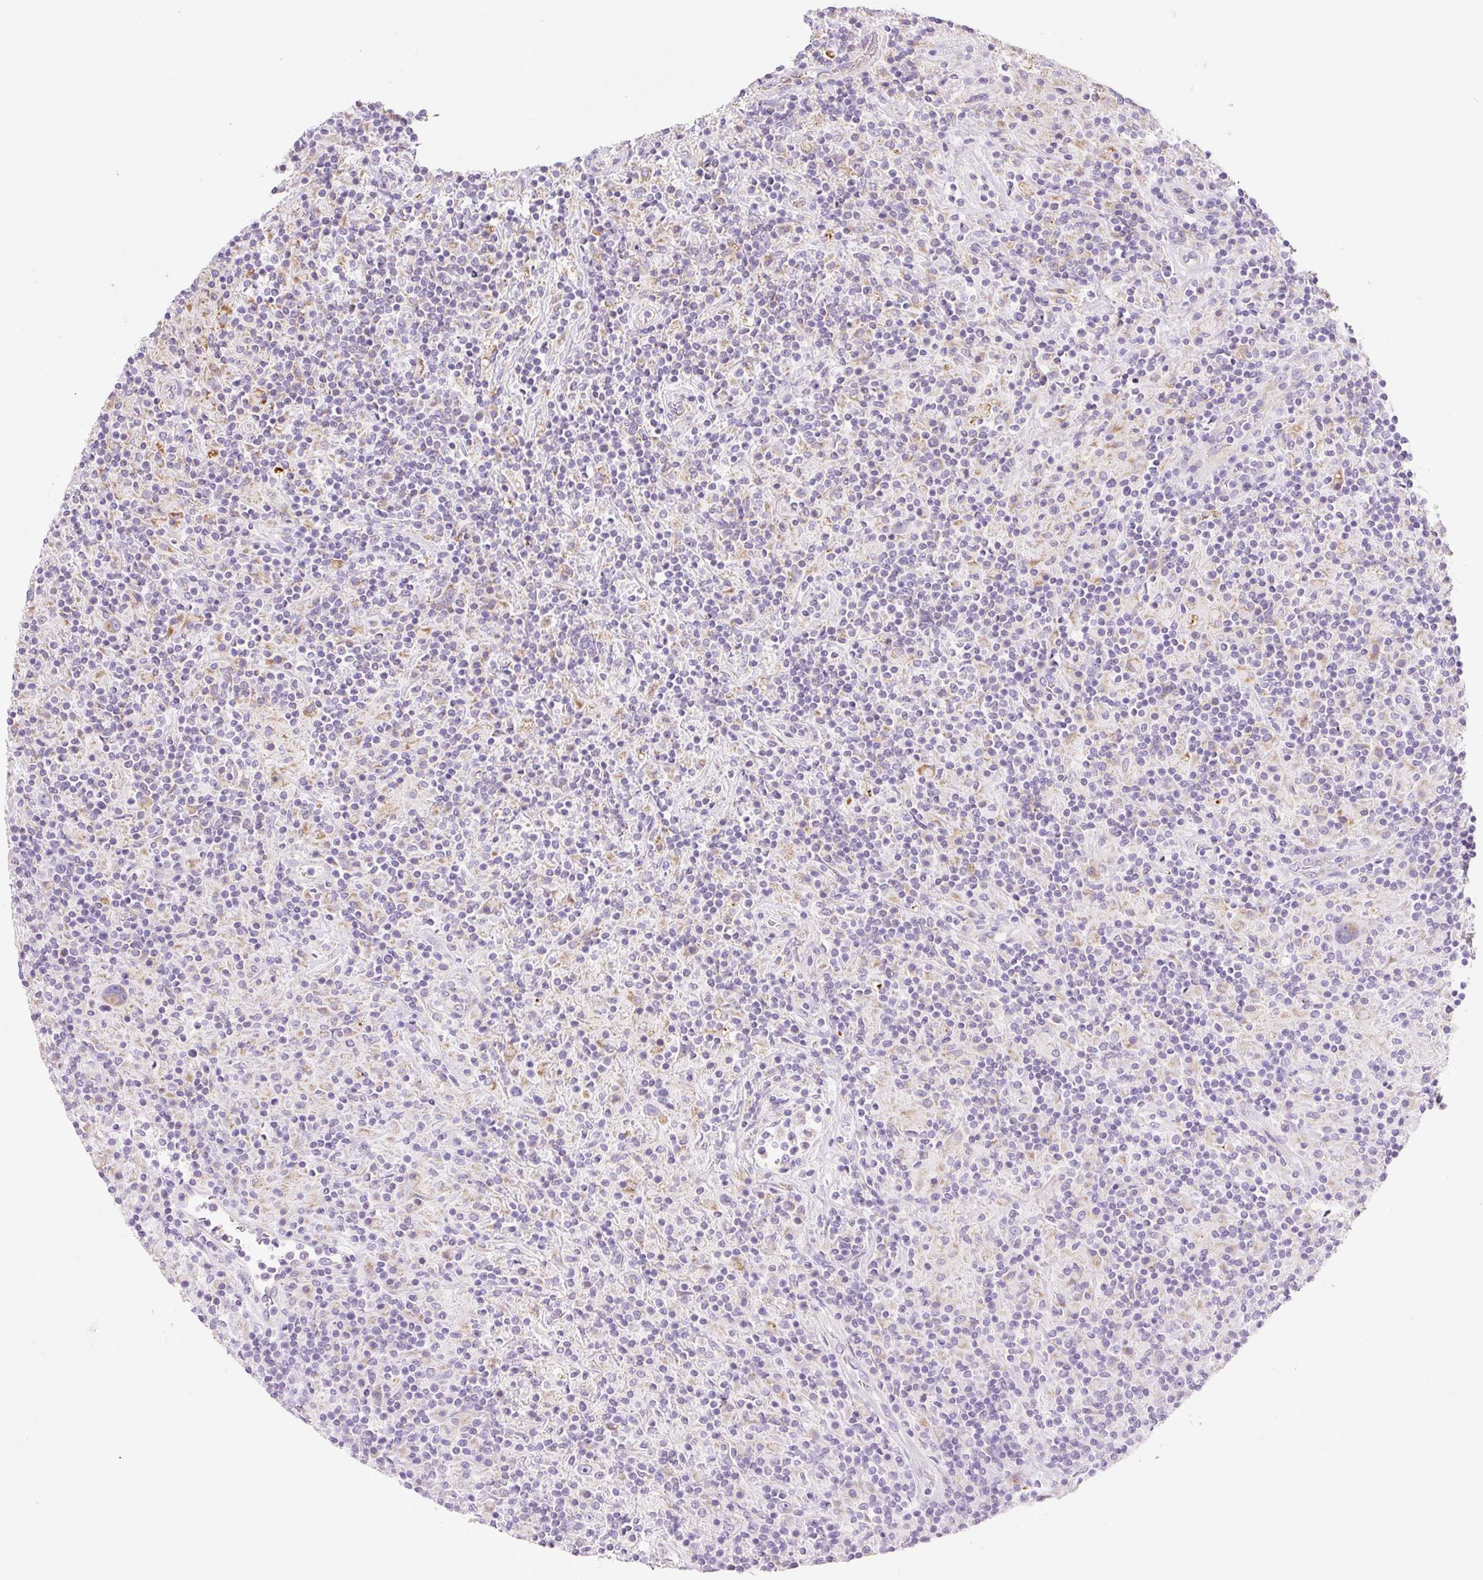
{"staining": {"intensity": "negative", "quantity": "none", "location": "none"}, "tissue": "lymphoma", "cell_type": "Tumor cells", "image_type": "cancer", "snomed": [{"axis": "morphology", "description": "Hodgkin's disease, NOS"}, {"axis": "topography", "description": "Lymph node"}], "caption": "Immunohistochemistry (IHC) micrograph of neoplastic tissue: Hodgkin's disease stained with DAB reveals no significant protein positivity in tumor cells.", "gene": "CLEC3A", "patient": {"sex": "male", "age": 70}}